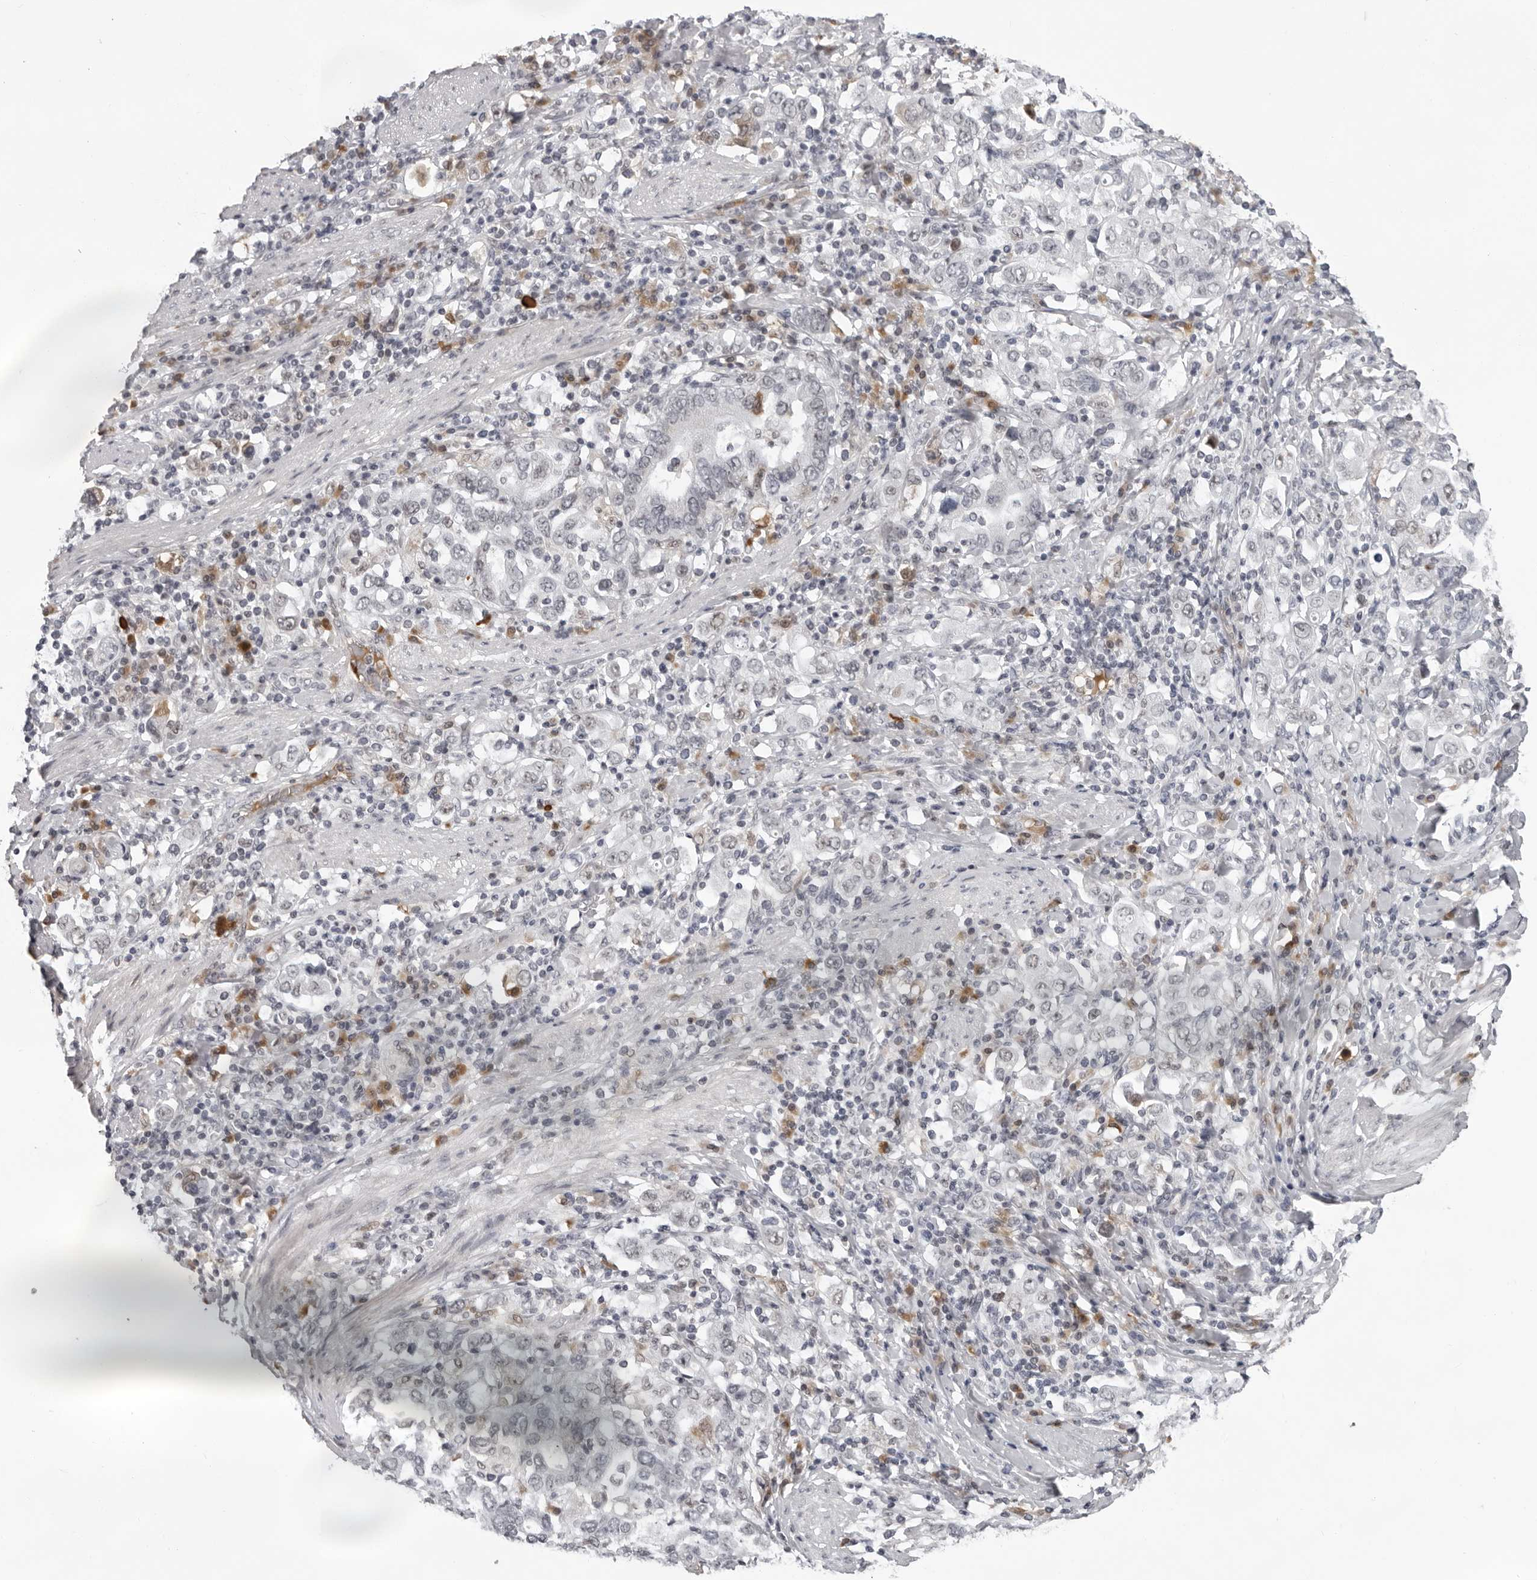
{"staining": {"intensity": "negative", "quantity": "none", "location": "none"}, "tissue": "stomach cancer", "cell_type": "Tumor cells", "image_type": "cancer", "snomed": [{"axis": "morphology", "description": "Adenocarcinoma, NOS"}, {"axis": "topography", "description": "Stomach, upper"}], "caption": "Tumor cells show no significant positivity in adenocarcinoma (stomach). (Stains: DAB immunohistochemistry (IHC) with hematoxylin counter stain, Microscopy: brightfield microscopy at high magnification).", "gene": "EXOSC10", "patient": {"sex": "male", "age": 62}}